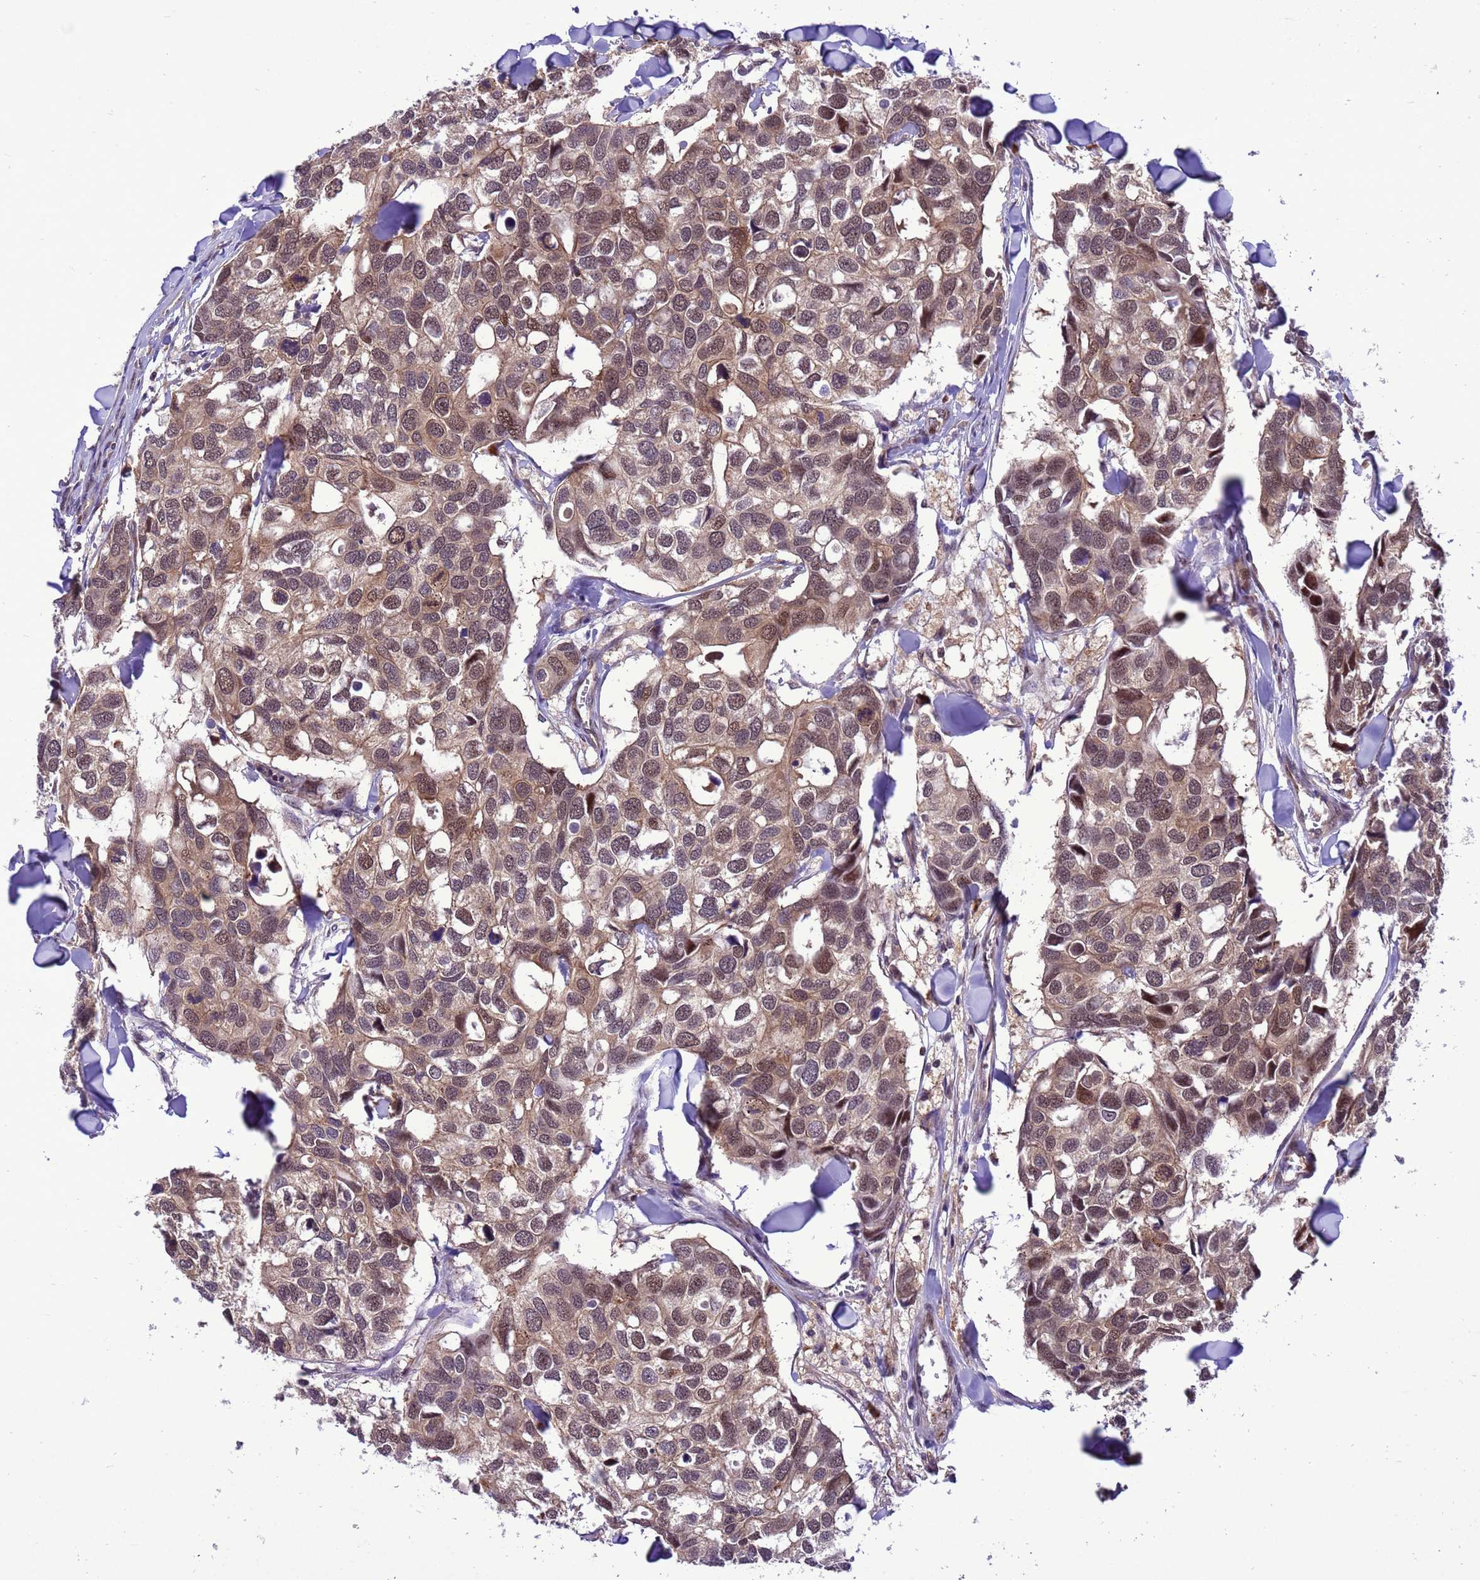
{"staining": {"intensity": "moderate", "quantity": ">75%", "location": "cytoplasmic/membranous,nuclear"}, "tissue": "breast cancer", "cell_type": "Tumor cells", "image_type": "cancer", "snomed": [{"axis": "morphology", "description": "Duct carcinoma"}, {"axis": "topography", "description": "Breast"}], "caption": "Protein staining of invasive ductal carcinoma (breast) tissue displays moderate cytoplasmic/membranous and nuclear staining in about >75% of tumor cells. The protein is stained brown, and the nuclei are stained in blue (DAB IHC with brightfield microscopy, high magnification).", "gene": "RASD1", "patient": {"sex": "female", "age": 83}}